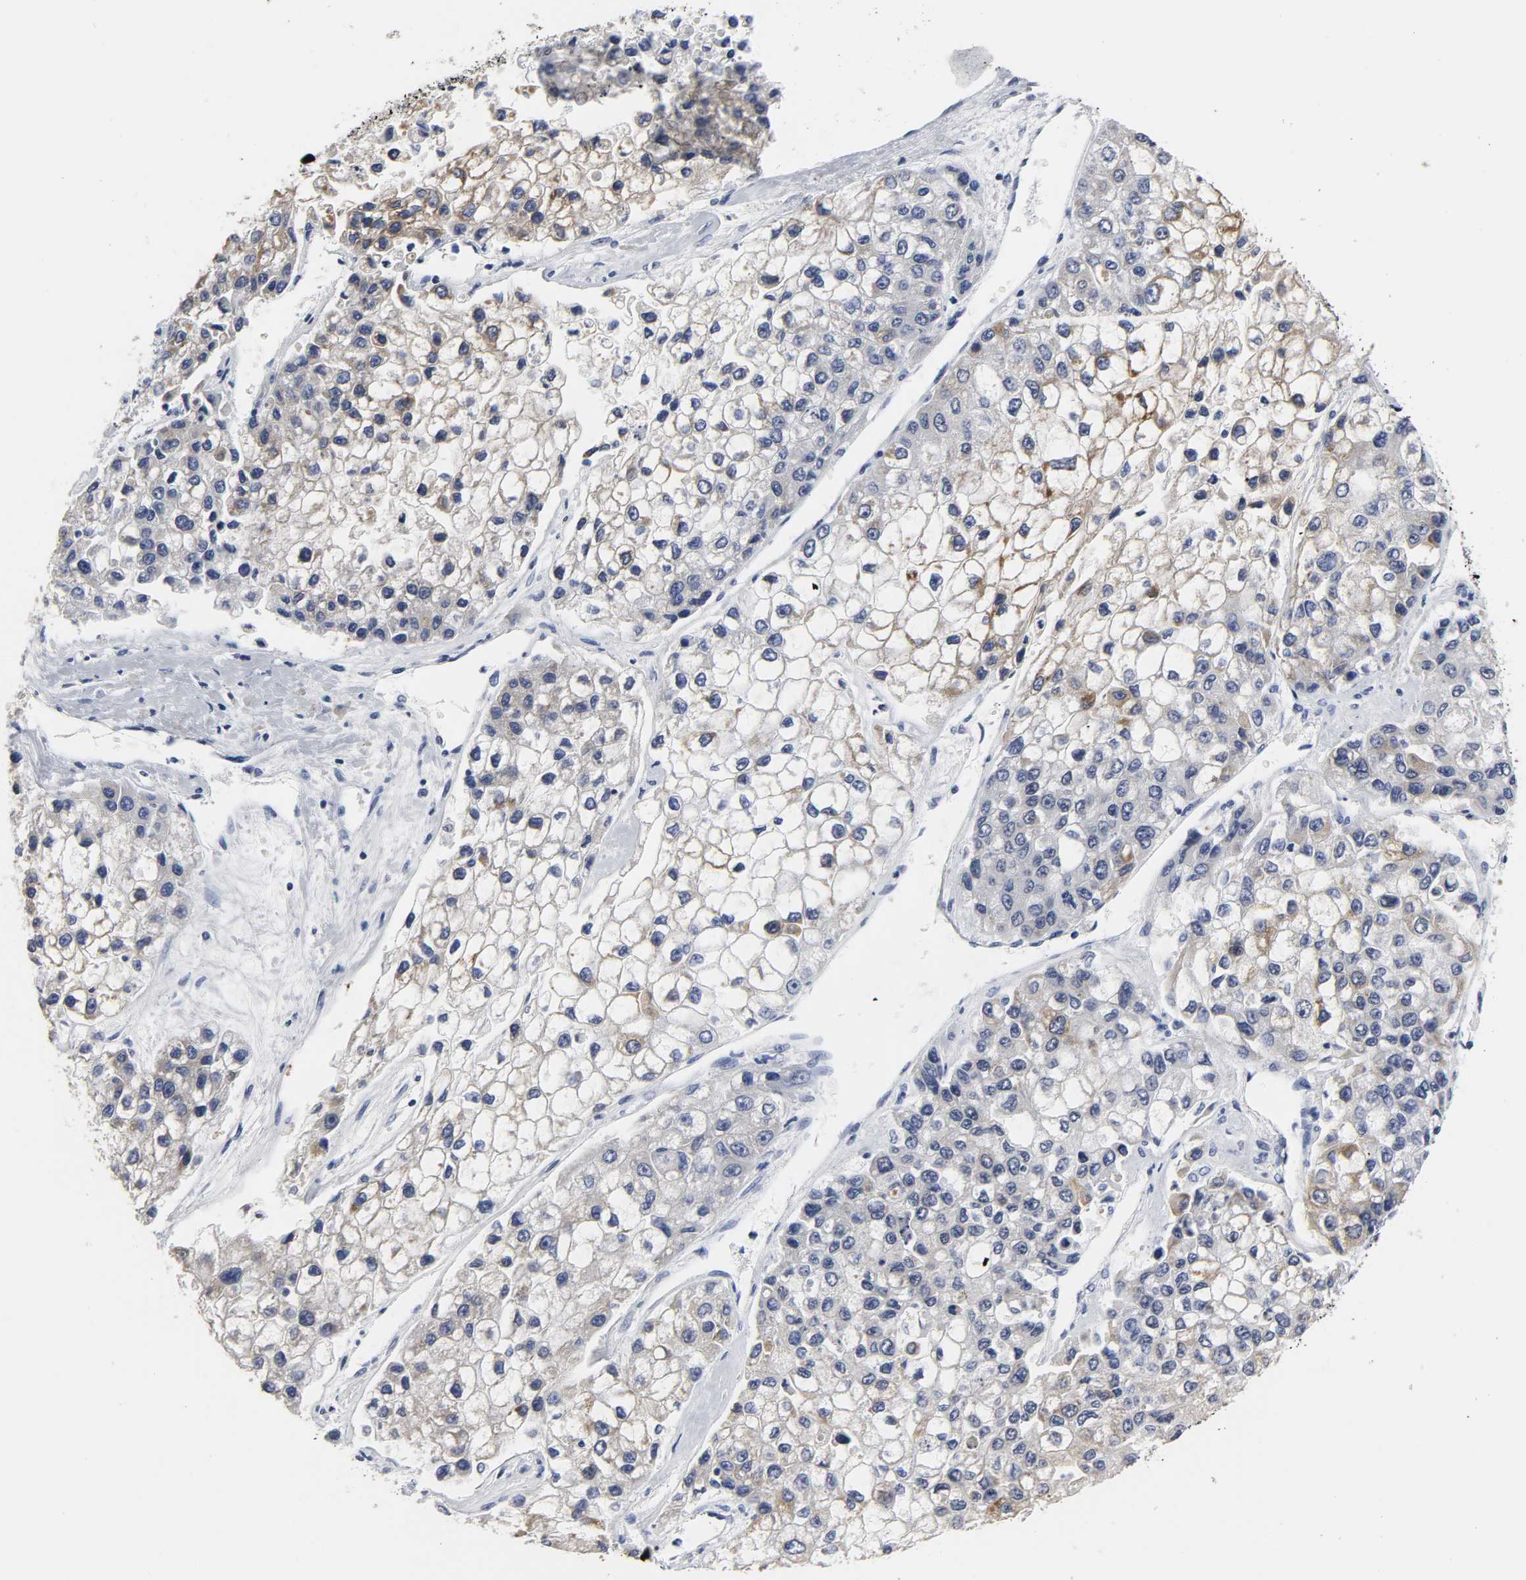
{"staining": {"intensity": "moderate", "quantity": "25%-75%", "location": "cytoplasmic/membranous"}, "tissue": "liver cancer", "cell_type": "Tumor cells", "image_type": "cancer", "snomed": [{"axis": "morphology", "description": "Carcinoma, Hepatocellular, NOS"}, {"axis": "topography", "description": "Liver"}], "caption": "Human hepatocellular carcinoma (liver) stained with a brown dye demonstrates moderate cytoplasmic/membranous positive staining in about 25%-75% of tumor cells.", "gene": "GRHL2", "patient": {"sex": "female", "age": 66}}